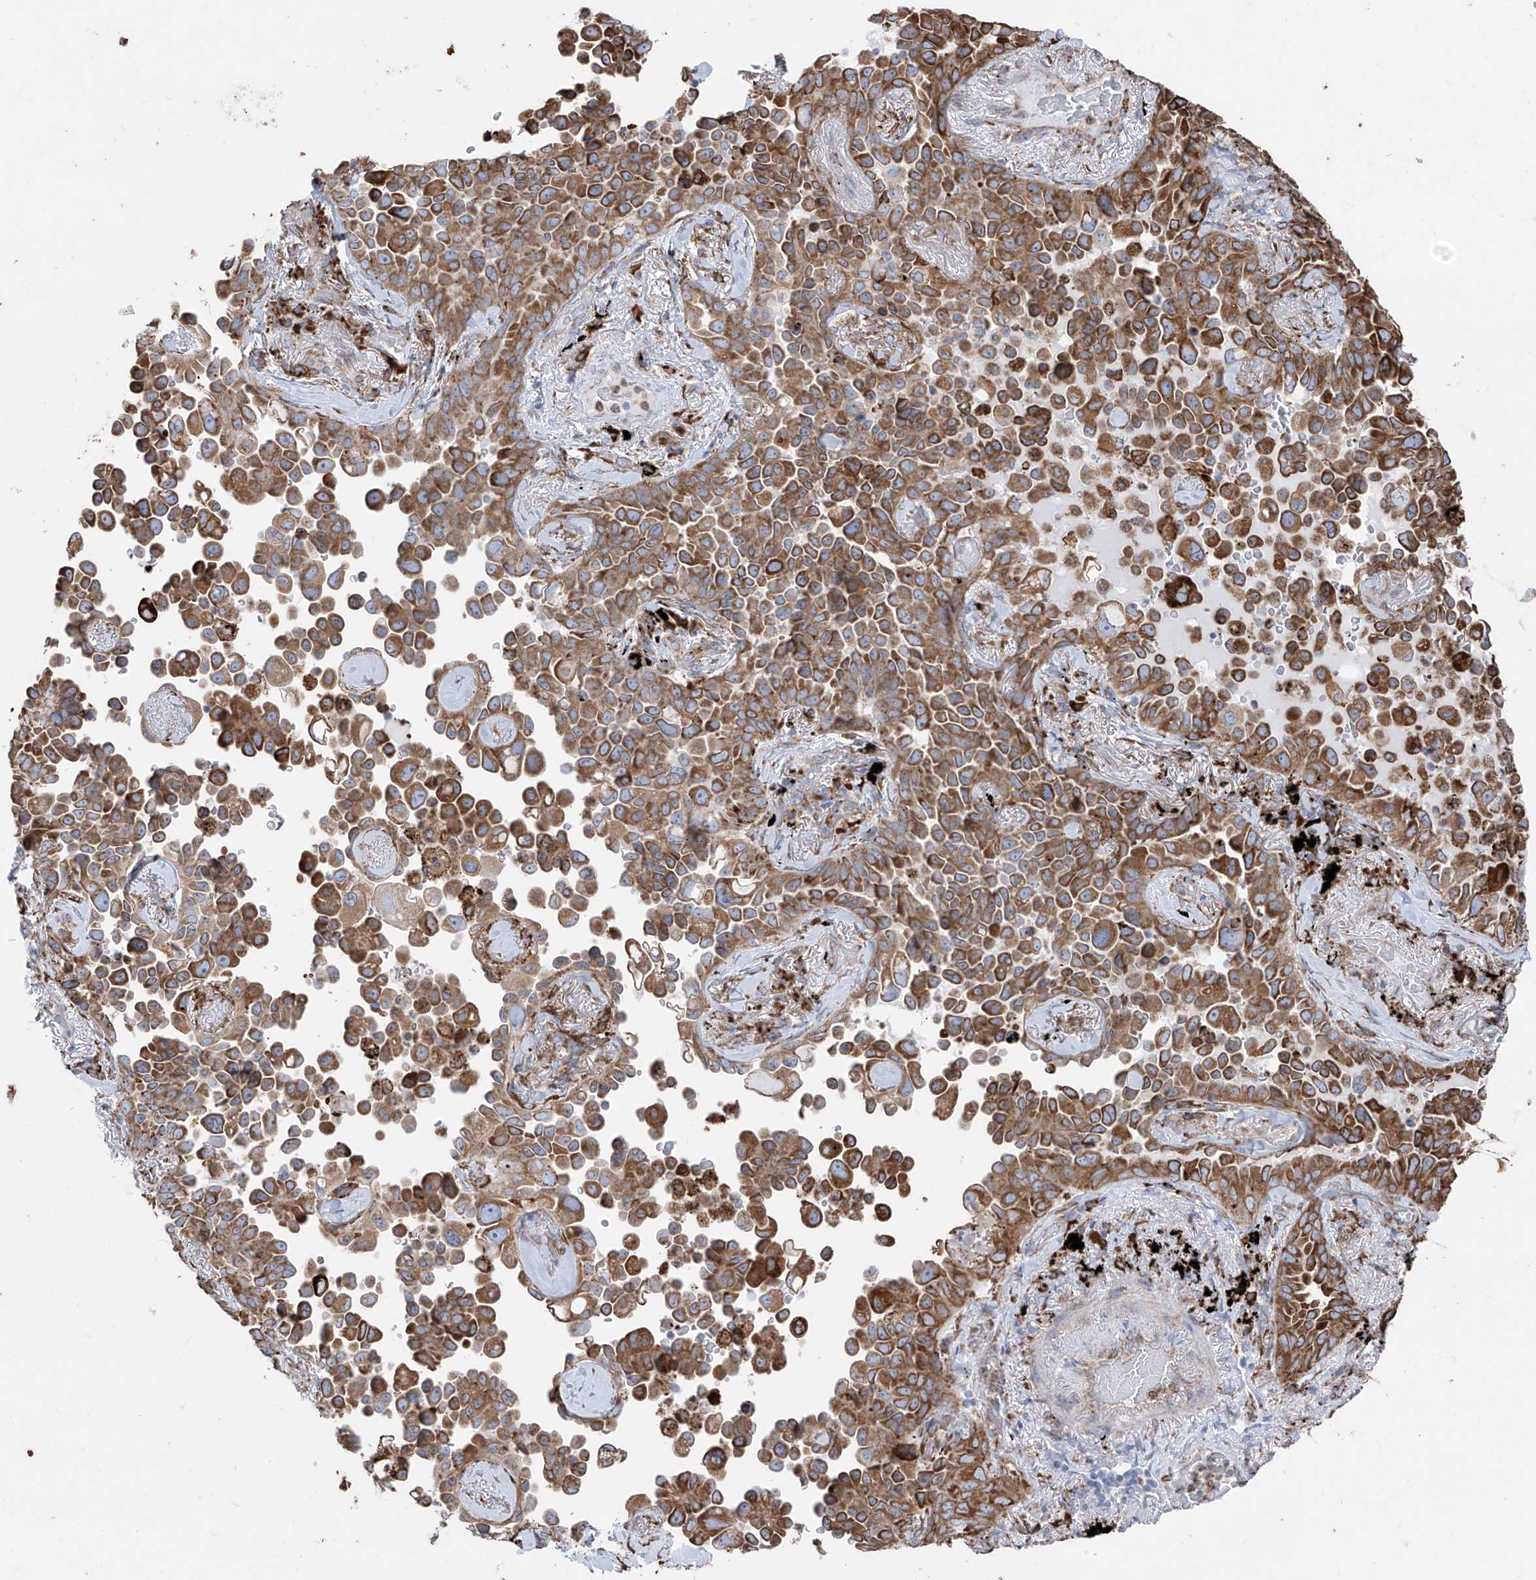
{"staining": {"intensity": "moderate", "quantity": ">75%", "location": "cytoplasmic/membranous"}, "tissue": "lung cancer", "cell_type": "Tumor cells", "image_type": "cancer", "snomed": [{"axis": "morphology", "description": "Adenocarcinoma, NOS"}, {"axis": "topography", "description": "Lung"}], "caption": "Immunohistochemical staining of lung cancer displays moderate cytoplasmic/membranous protein staining in about >75% of tumor cells.", "gene": "ZNF354C", "patient": {"sex": "female", "age": 67}}